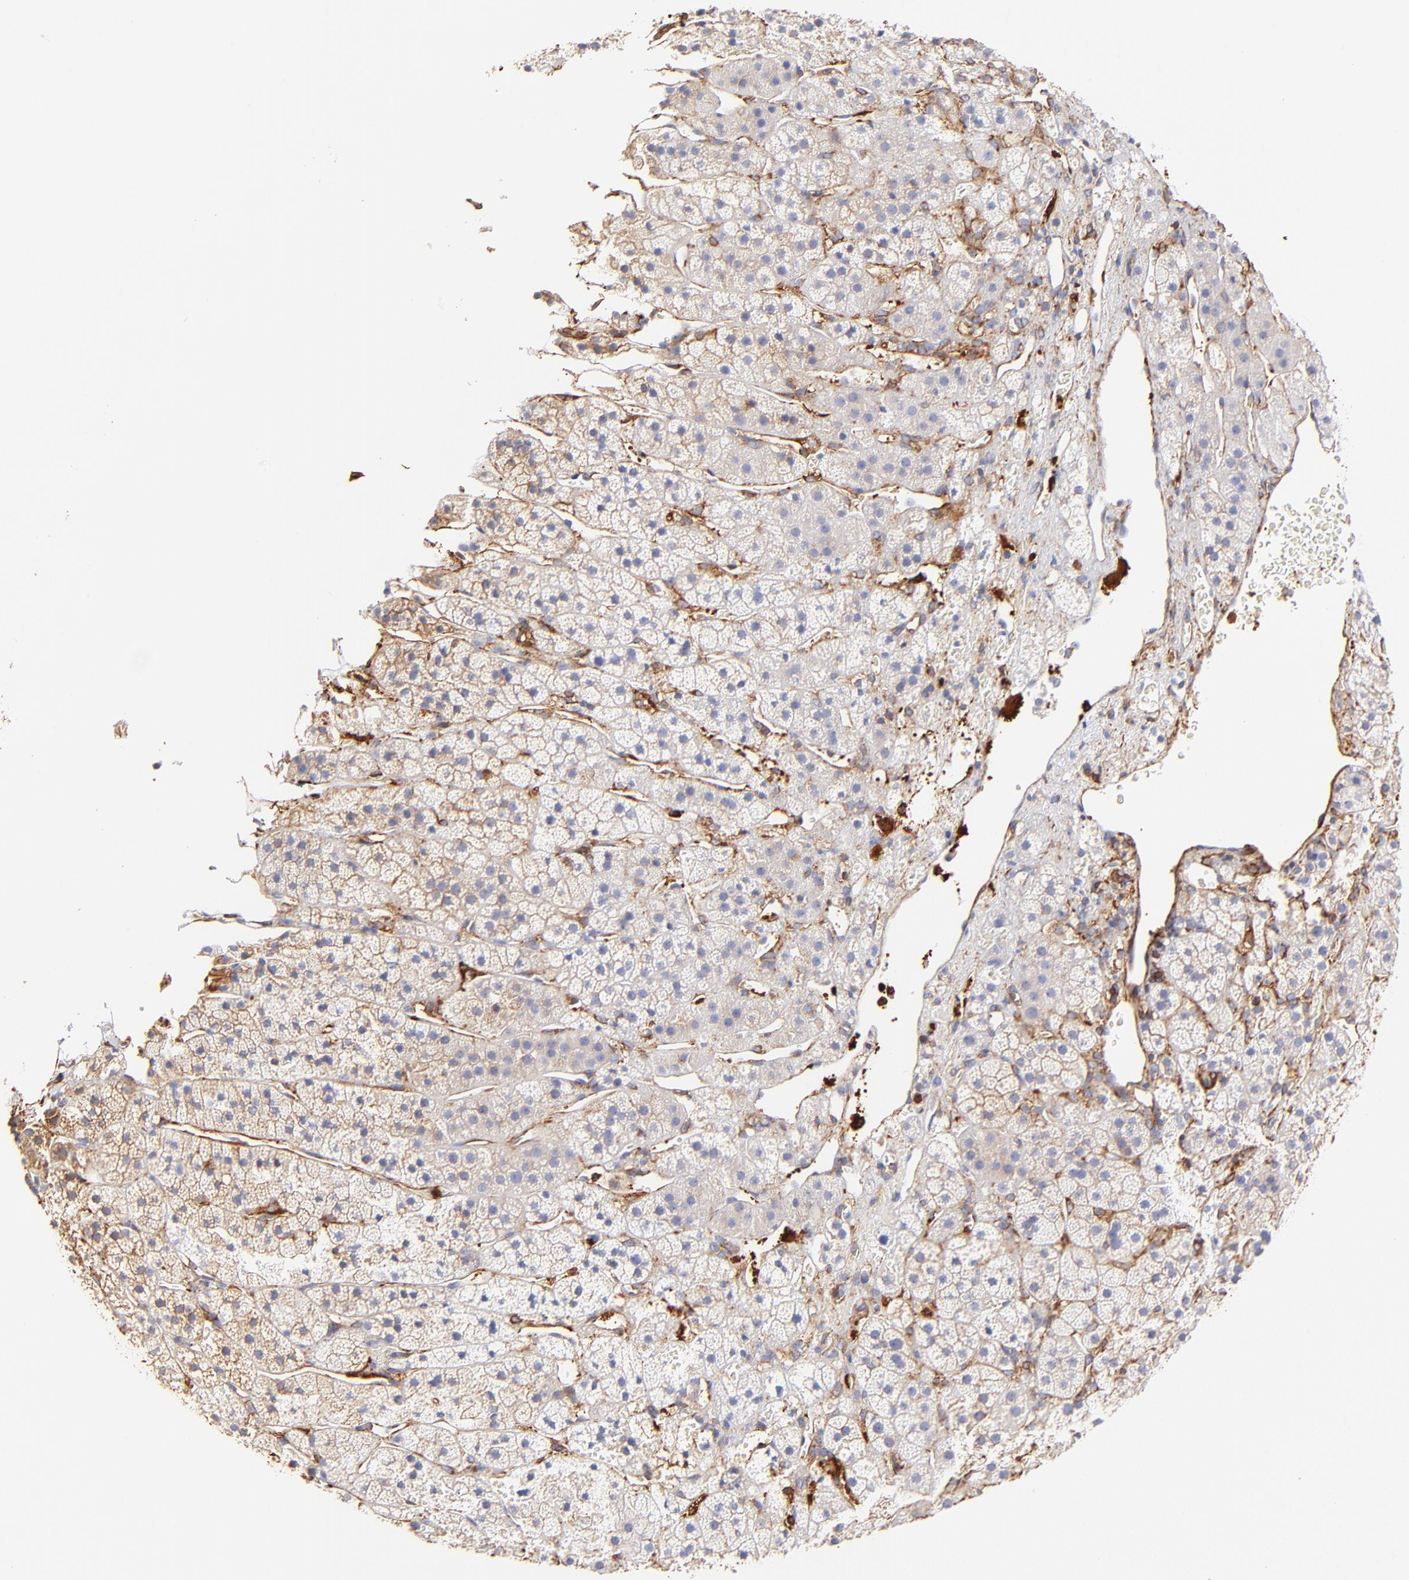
{"staining": {"intensity": "moderate", "quantity": ">75%", "location": "cytoplasmic/membranous"}, "tissue": "adrenal gland", "cell_type": "Glandular cells", "image_type": "normal", "snomed": [{"axis": "morphology", "description": "Normal tissue, NOS"}, {"axis": "topography", "description": "Adrenal gland"}], "caption": "Brown immunohistochemical staining in unremarkable human adrenal gland shows moderate cytoplasmic/membranous staining in approximately >75% of glandular cells.", "gene": "FLNA", "patient": {"sex": "female", "age": 44}}